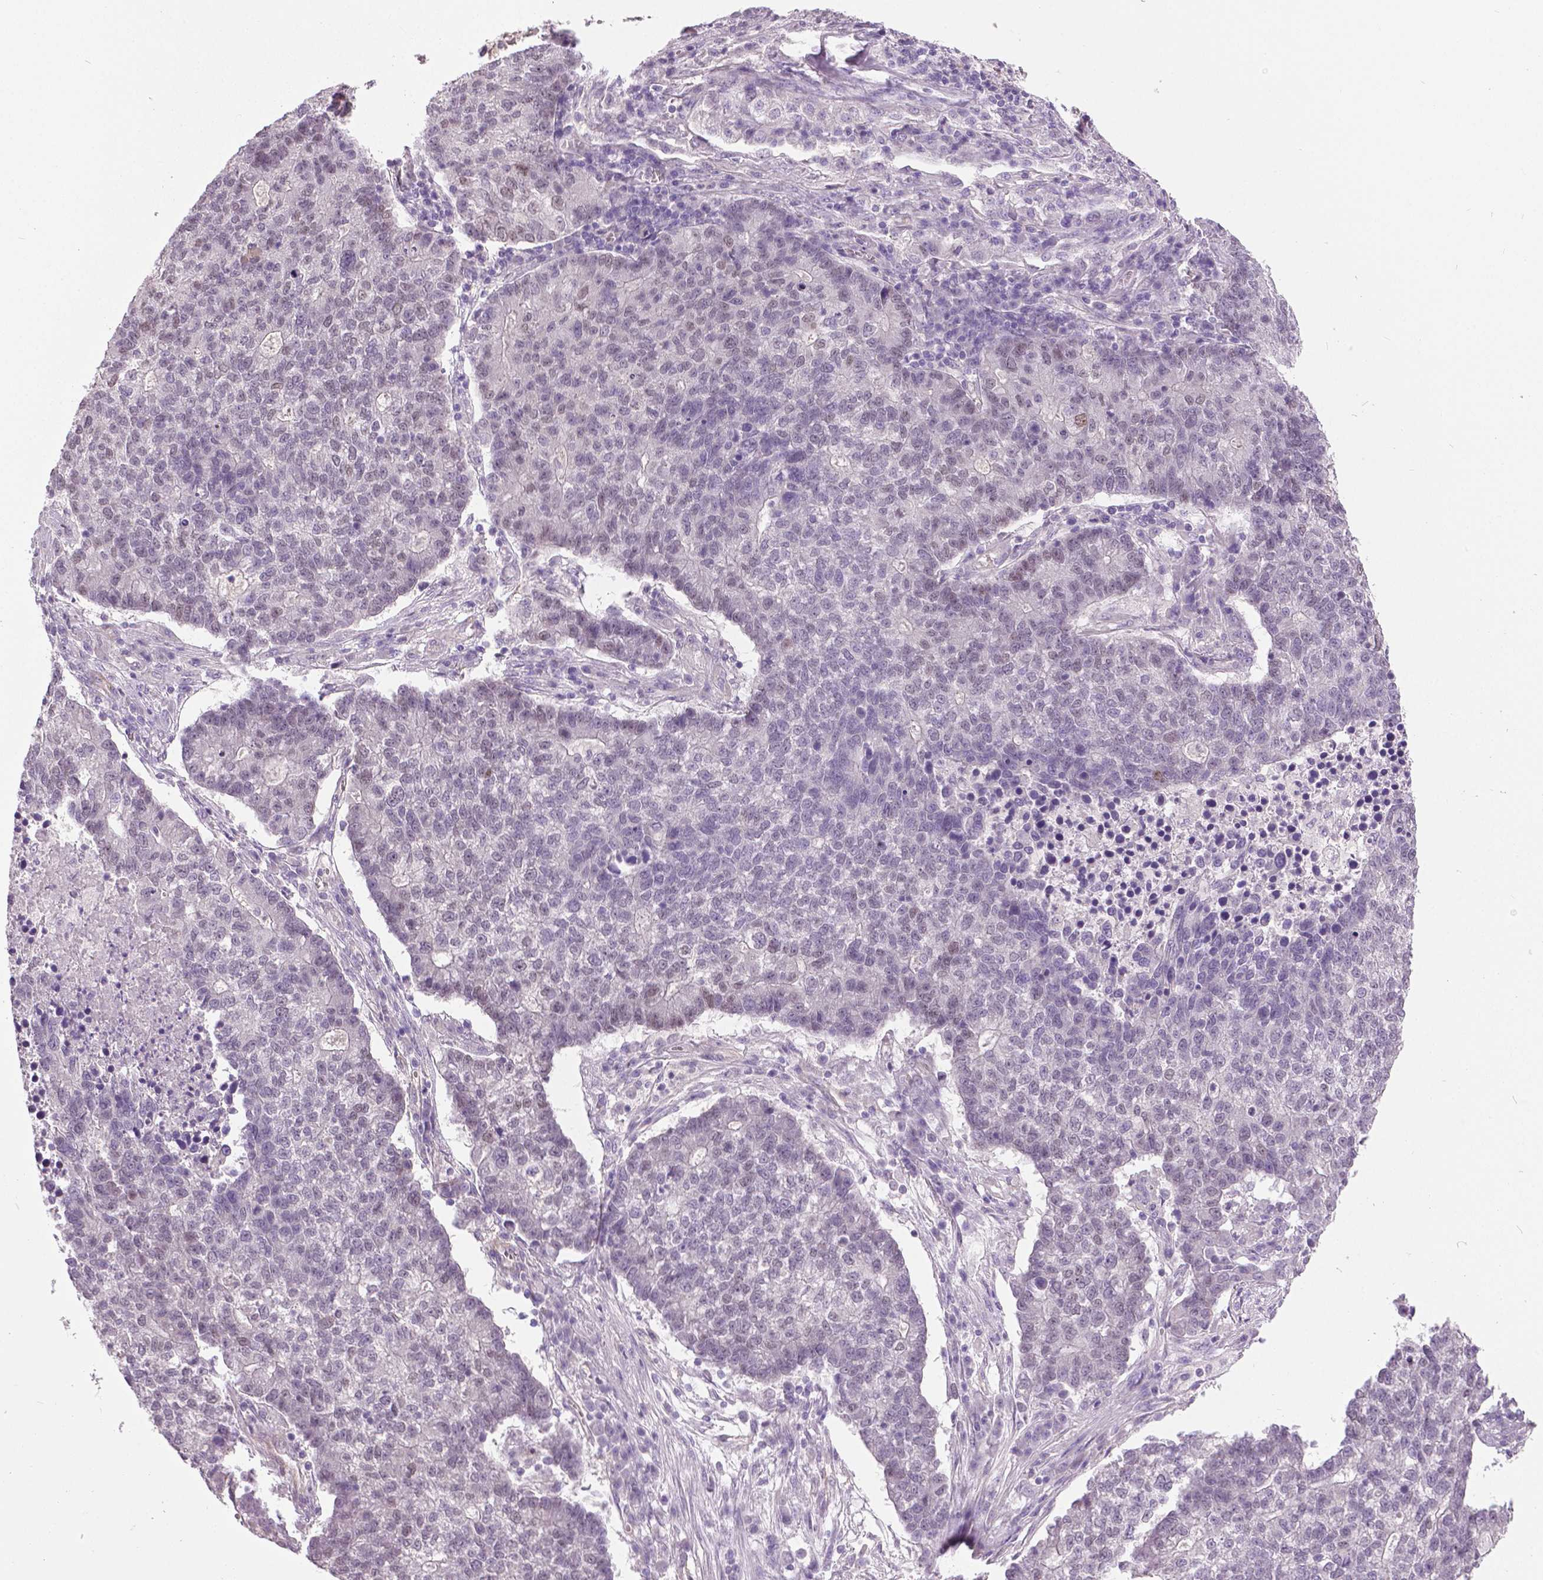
{"staining": {"intensity": "negative", "quantity": "none", "location": "none"}, "tissue": "lung cancer", "cell_type": "Tumor cells", "image_type": "cancer", "snomed": [{"axis": "morphology", "description": "Adenocarcinoma, NOS"}, {"axis": "topography", "description": "Lung"}], "caption": "Lung adenocarcinoma stained for a protein using IHC demonstrates no expression tumor cells.", "gene": "FOXA1", "patient": {"sex": "male", "age": 57}}